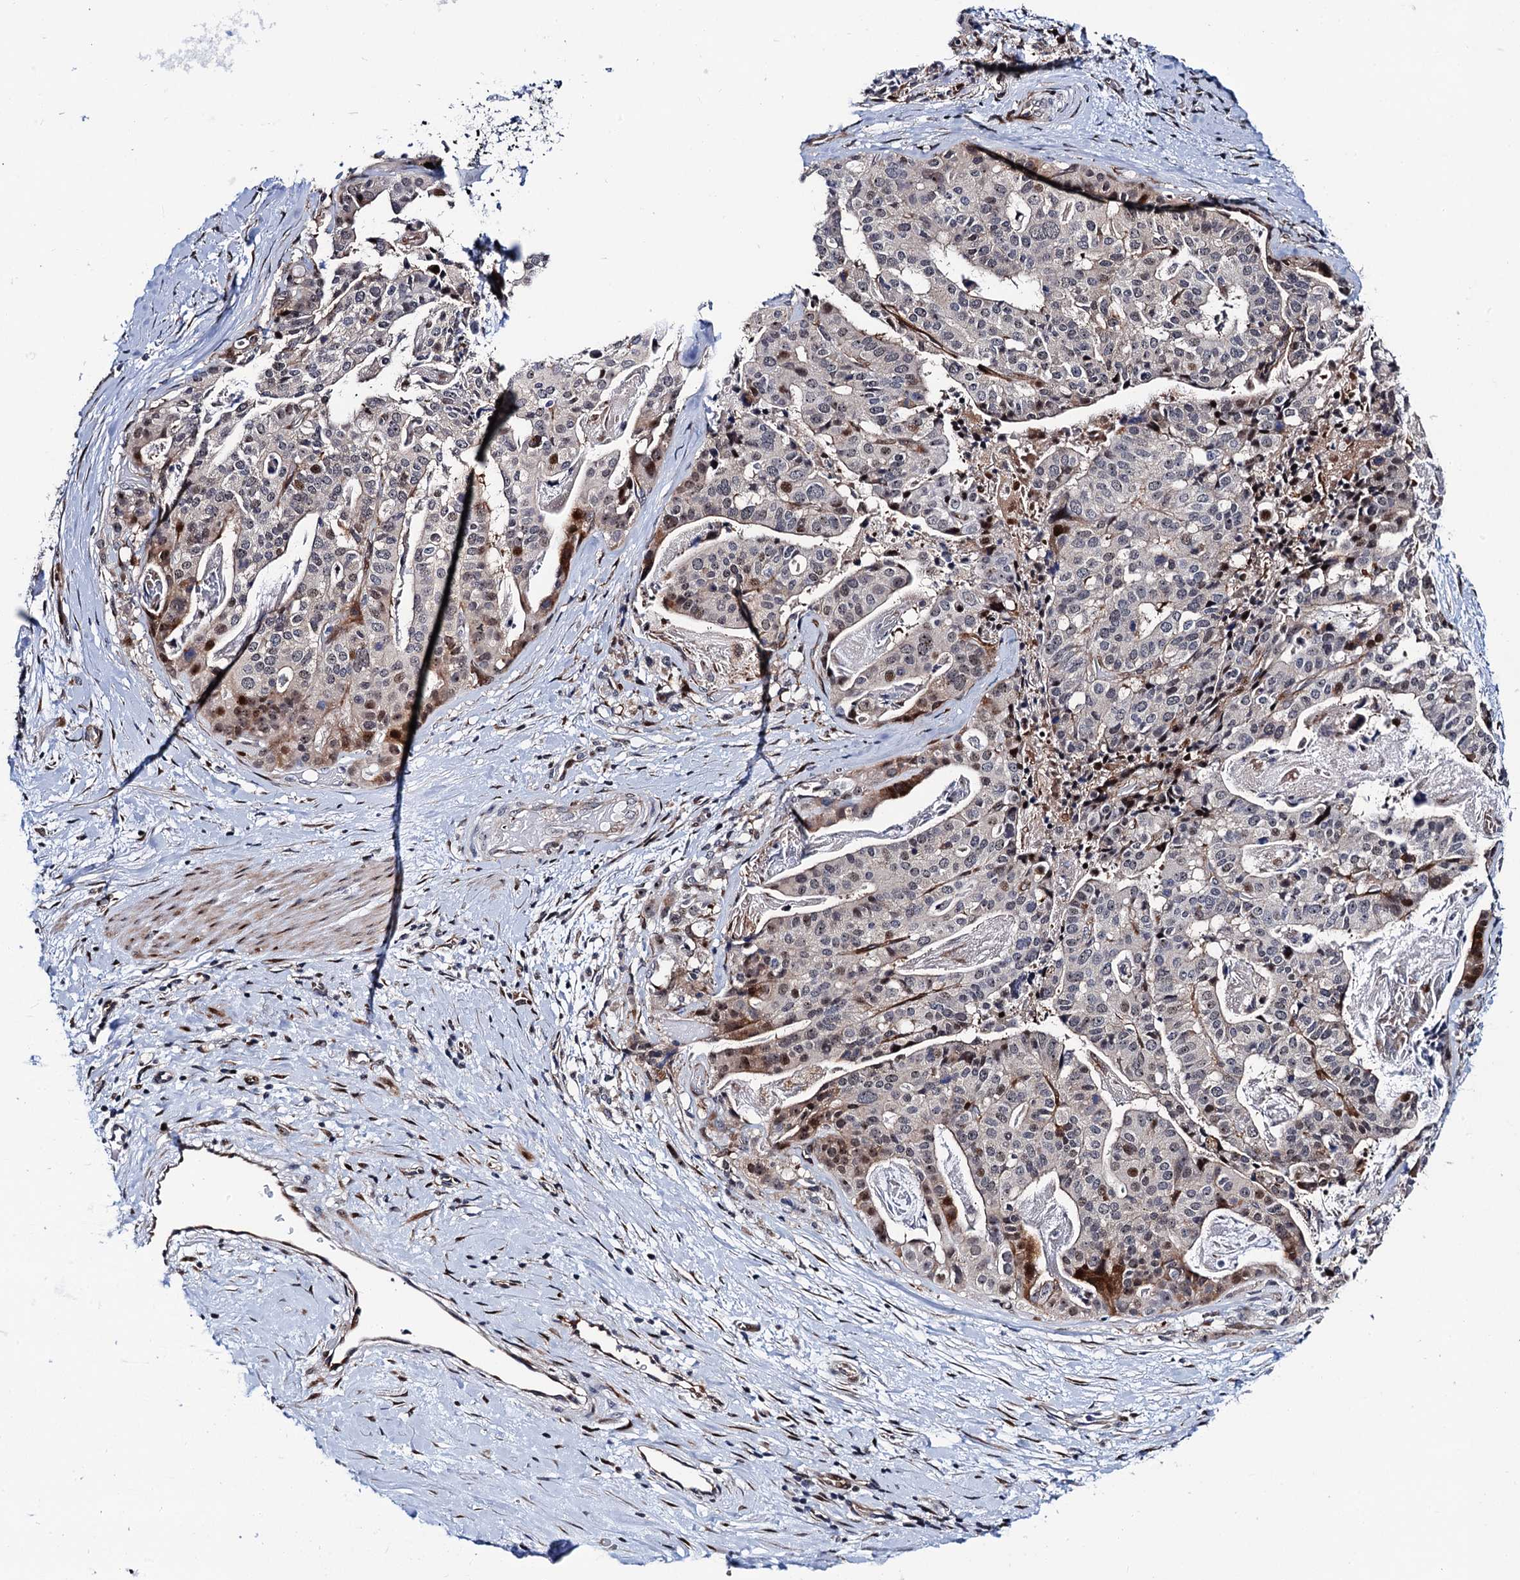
{"staining": {"intensity": "moderate", "quantity": "<25%", "location": "cytoplasmic/membranous,nuclear"}, "tissue": "stomach cancer", "cell_type": "Tumor cells", "image_type": "cancer", "snomed": [{"axis": "morphology", "description": "Adenocarcinoma, NOS"}, {"axis": "topography", "description": "Stomach"}], "caption": "Immunohistochemistry image of stomach cancer stained for a protein (brown), which exhibits low levels of moderate cytoplasmic/membranous and nuclear expression in about <25% of tumor cells.", "gene": "TRMT112", "patient": {"sex": "male", "age": 48}}